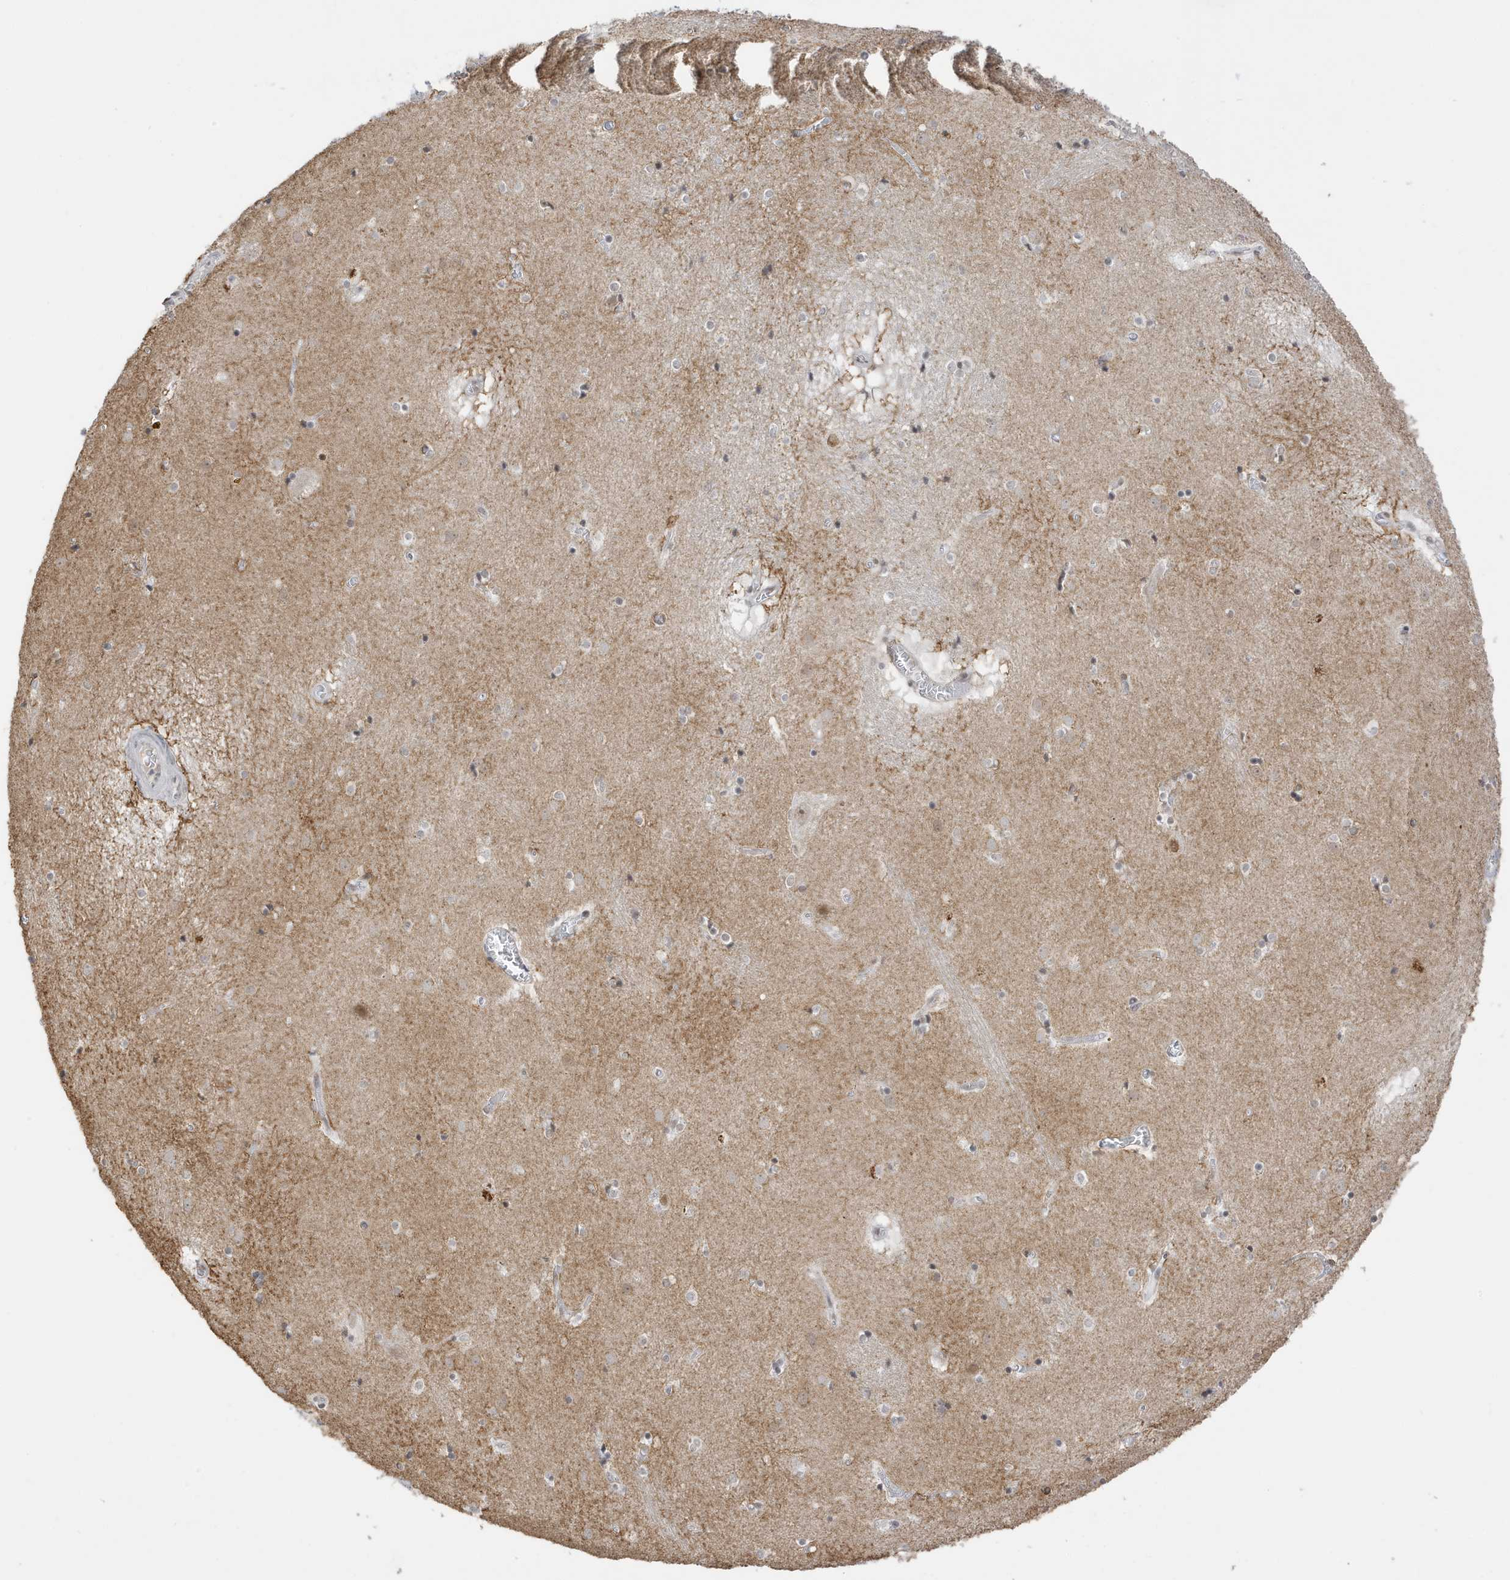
{"staining": {"intensity": "weak", "quantity": "<25%", "location": "cytoplasmic/membranous"}, "tissue": "caudate", "cell_type": "Glial cells", "image_type": "normal", "snomed": [{"axis": "morphology", "description": "Normal tissue, NOS"}, {"axis": "topography", "description": "Lateral ventricle wall"}], "caption": "This is a photomicrograph of immunohistochemistry staining of unremarkable caudate, which shows no staining in glial cells.", "gene": "MSL3", "patient": {"sex": "male", "age": 70}}